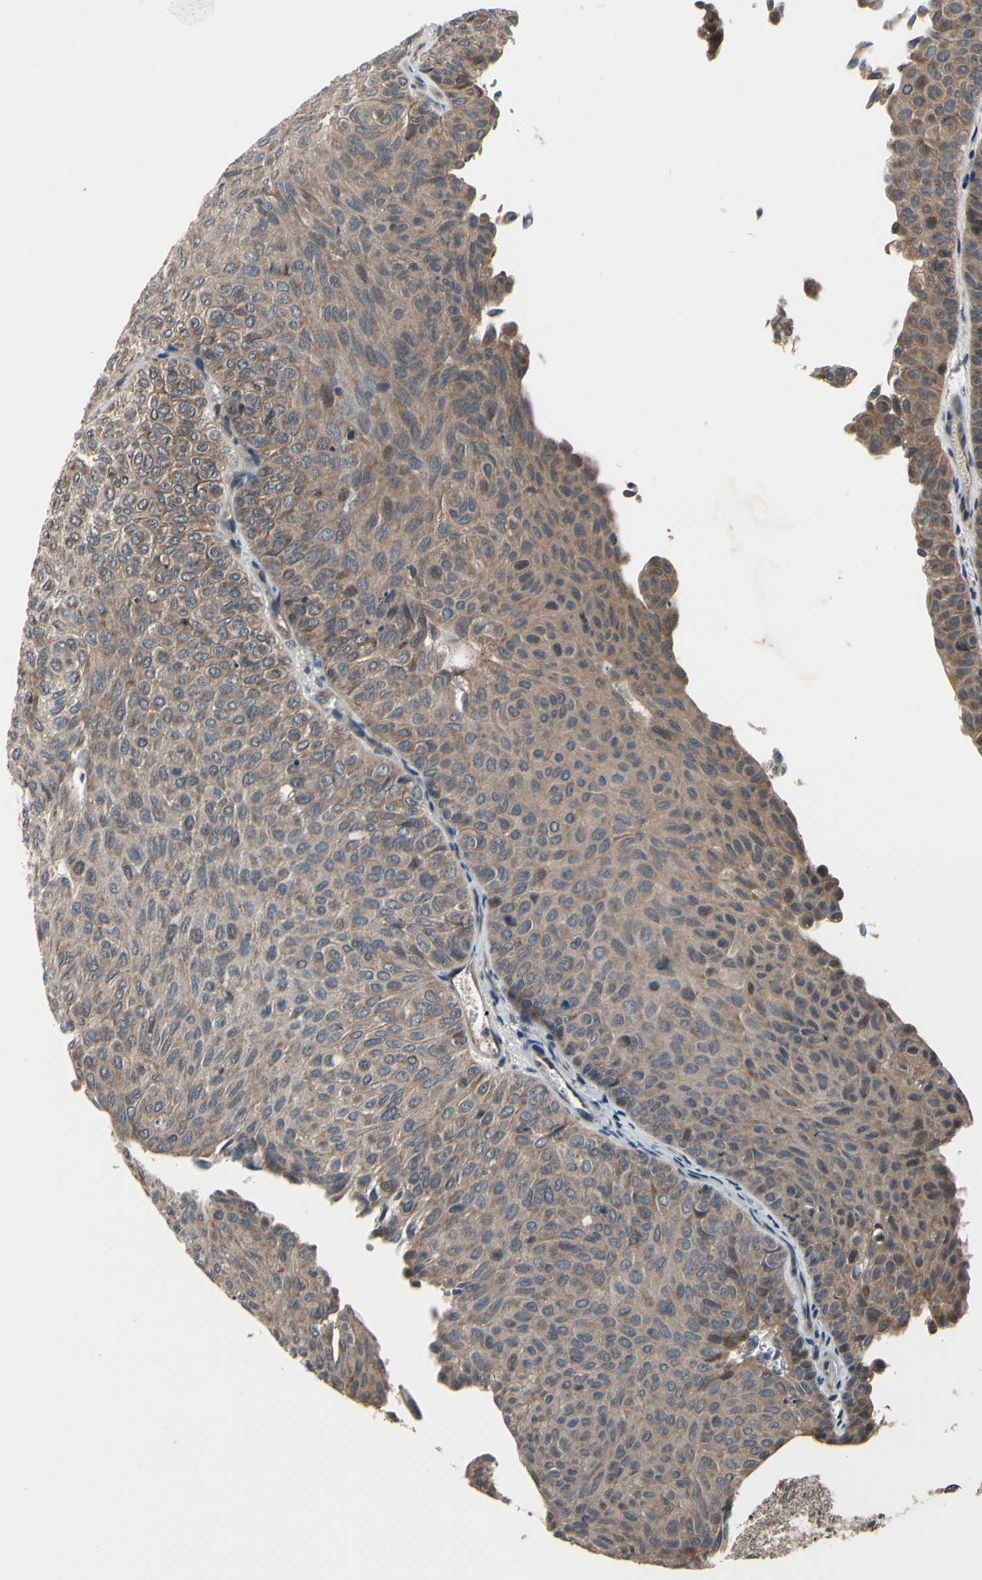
{"staining": {"intensity": "weak", "quantity": ">75%", "location": "cytoplasmic/membranous"}, "tissue": "urothelial cancer", "cell_type": "Tumor cells", "image_type": "cancer", "snomed": [{"axis": "morphology", "description": "Urothelial carcinoma, Low grade"}, {"axis": "topography", "description": "Urinary bladder"}], "caption": "A histopathology image showing weak cytoplasmic/membranous positivity in approximately >75% of tumor cells in urothelial cancer, as visualized by brown immunohistochemical staining.", "gene": "MBTPS2", "patient": {"sex": "male", "age": 78}}